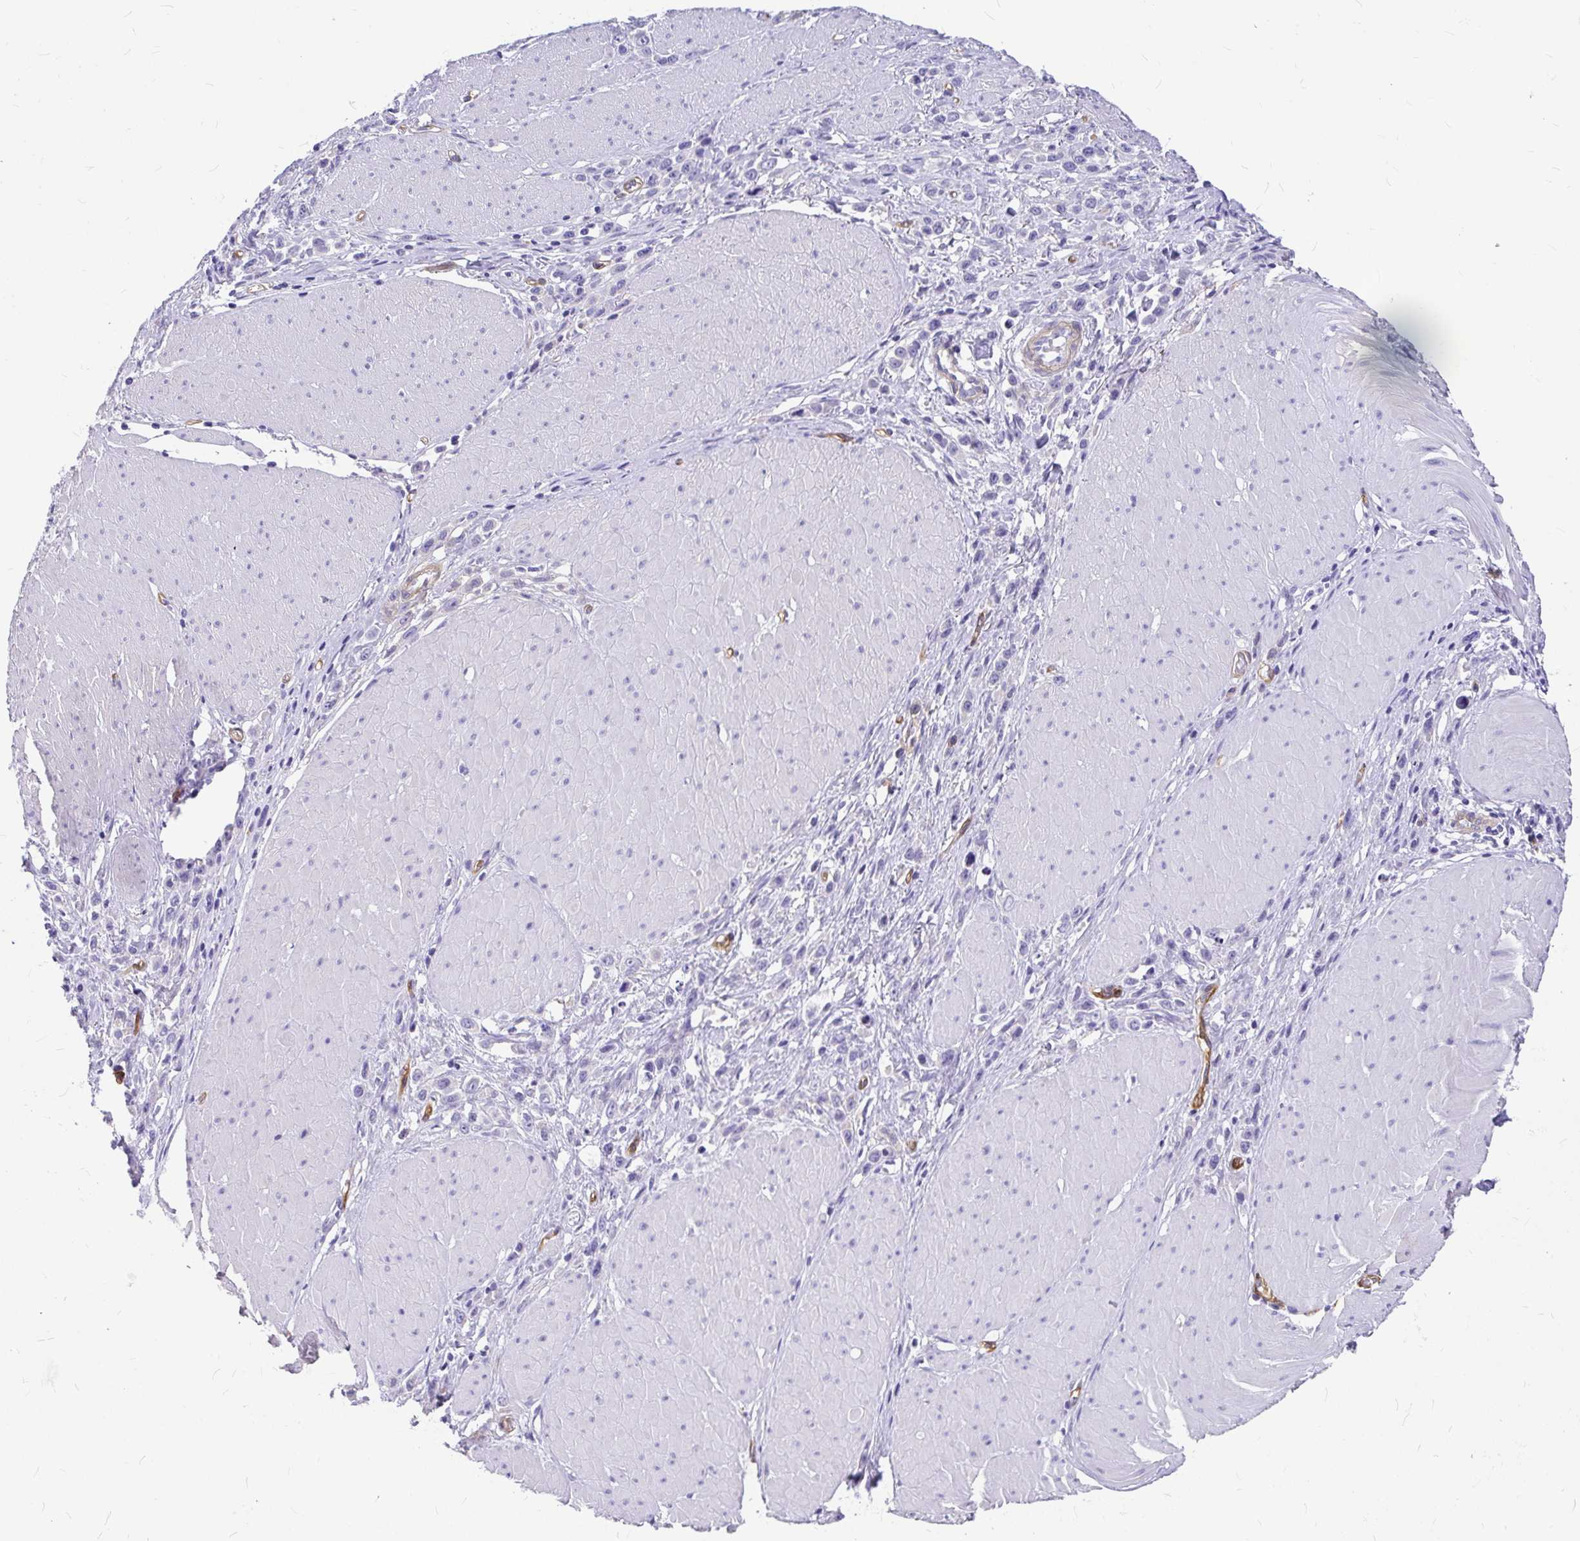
{"staining": {"intensity": "negative", "quantity": "none", "location": "none"}, "tissue": "stomach cancer", "cell_type": "Tumor cells", "image_type": "cancer", "snomed": [{"axis": "morphology", "description": "Adenocarcinoma, NOS"}, {"axis": "topography", "description": "Stomach"}], "caption": "IHC image of neoplastic tissue: human stomach adenocarcinoma stained with DAB demonstrates no significant protein expression in tumor cells.", "gene": "MYO1B", "patient": {"sex": "male", "age": 47}}